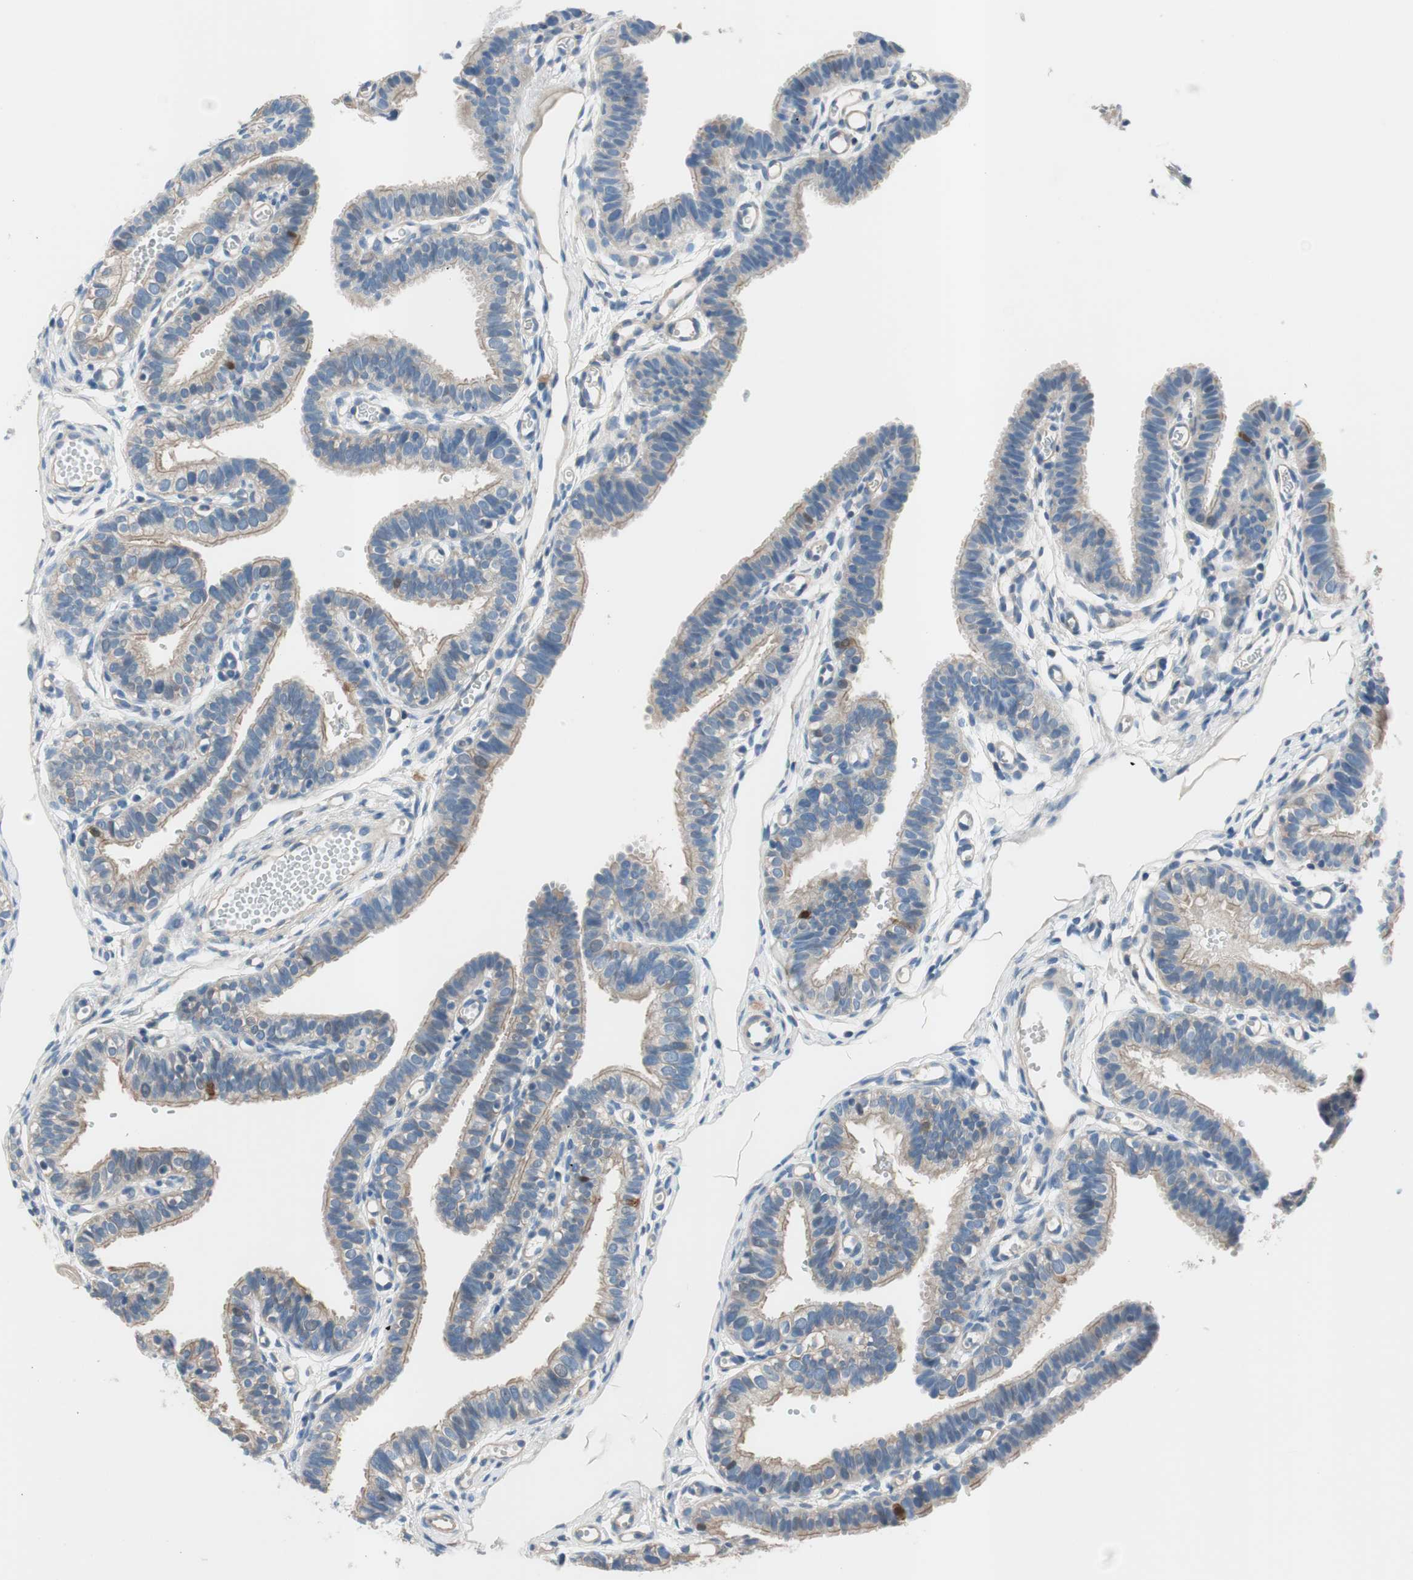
{"staining": {"intensity": "moderate", "quantity": "25%-75%", "location": "cytoplasmic/membranous"}, "tissue": "fallopian tube", "cell_type": "Glandular cells", "image_type": "normal", "snomed": [{"axis": "morphology", "description": "Normal tissue, NOS"}, {"axis": "topography", "description": "Fallopian tube"}, {"axis": "topography", "description": "Placenta"}], "caption": "Immunohistochemistry staining of benign fallopian tube, which reveals medium levels of moderate cytoplasmic/membranous expression in approximately 25%-75% of glandular cells indicating moderate cytoplasmic/membranous protein staining. The staining was performed using DAB (brown) for protein detection and nuclei were counterstained in hematoxylin (blue).", "gene": "CALML3", "patient": {"sex": "female", "age": 34}}